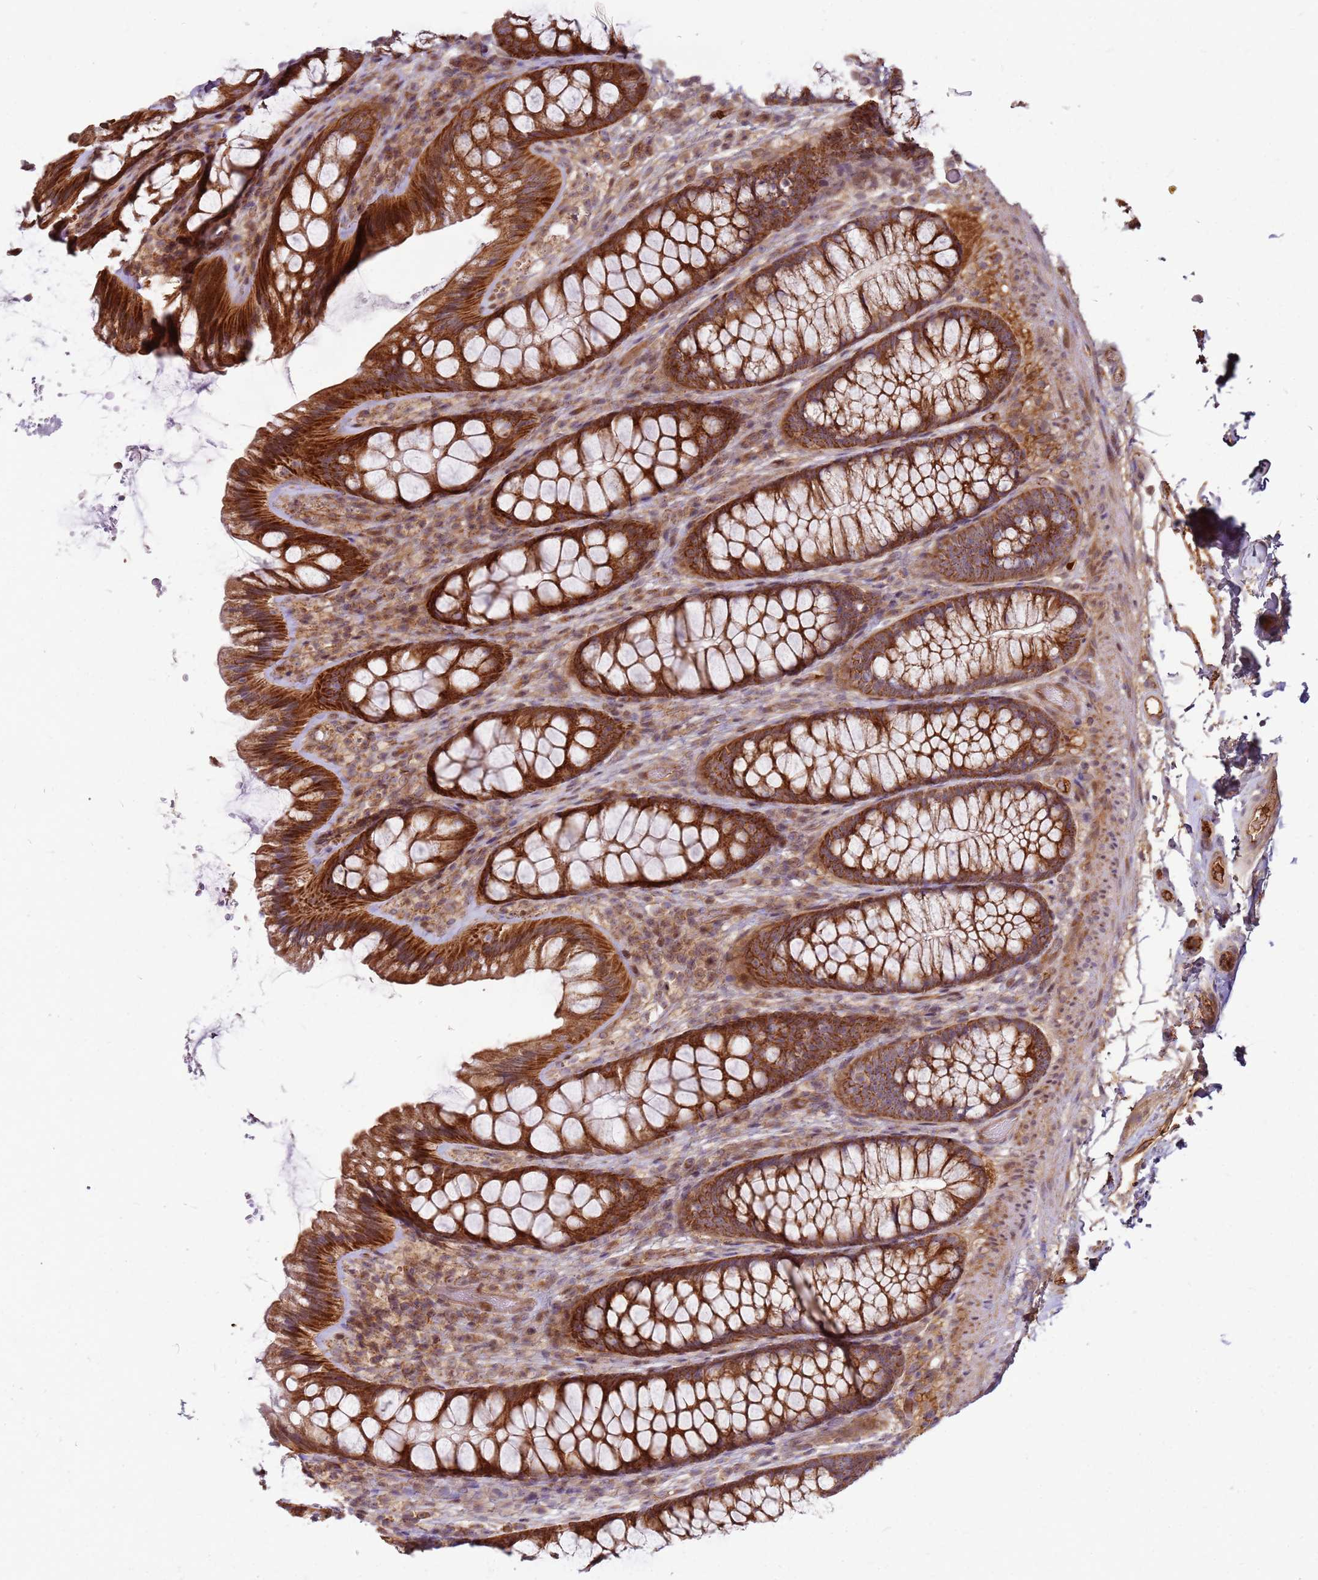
{"staining": {"intensity": "moderate", "quantity": ">75%", "location": "cytoplasmic/membranous"}, "tissue": "colon", "cell_type": "Endothelial cells", "image_type": "normal", "snomed": [{"axis": "morphology", "description": "Normal tissue, NOS"}, {"axis": "topography", "description": "Colon"}], "caption": "Immunohistochemistry image of benign human colon stained for a protein (brown), which reveals medium levels of moderate cytoplasmic/membranous staining in approximately >75% of endothelial cells.", "gene": "CCDC159", "patient": {"sex": "male", "age": 46}}